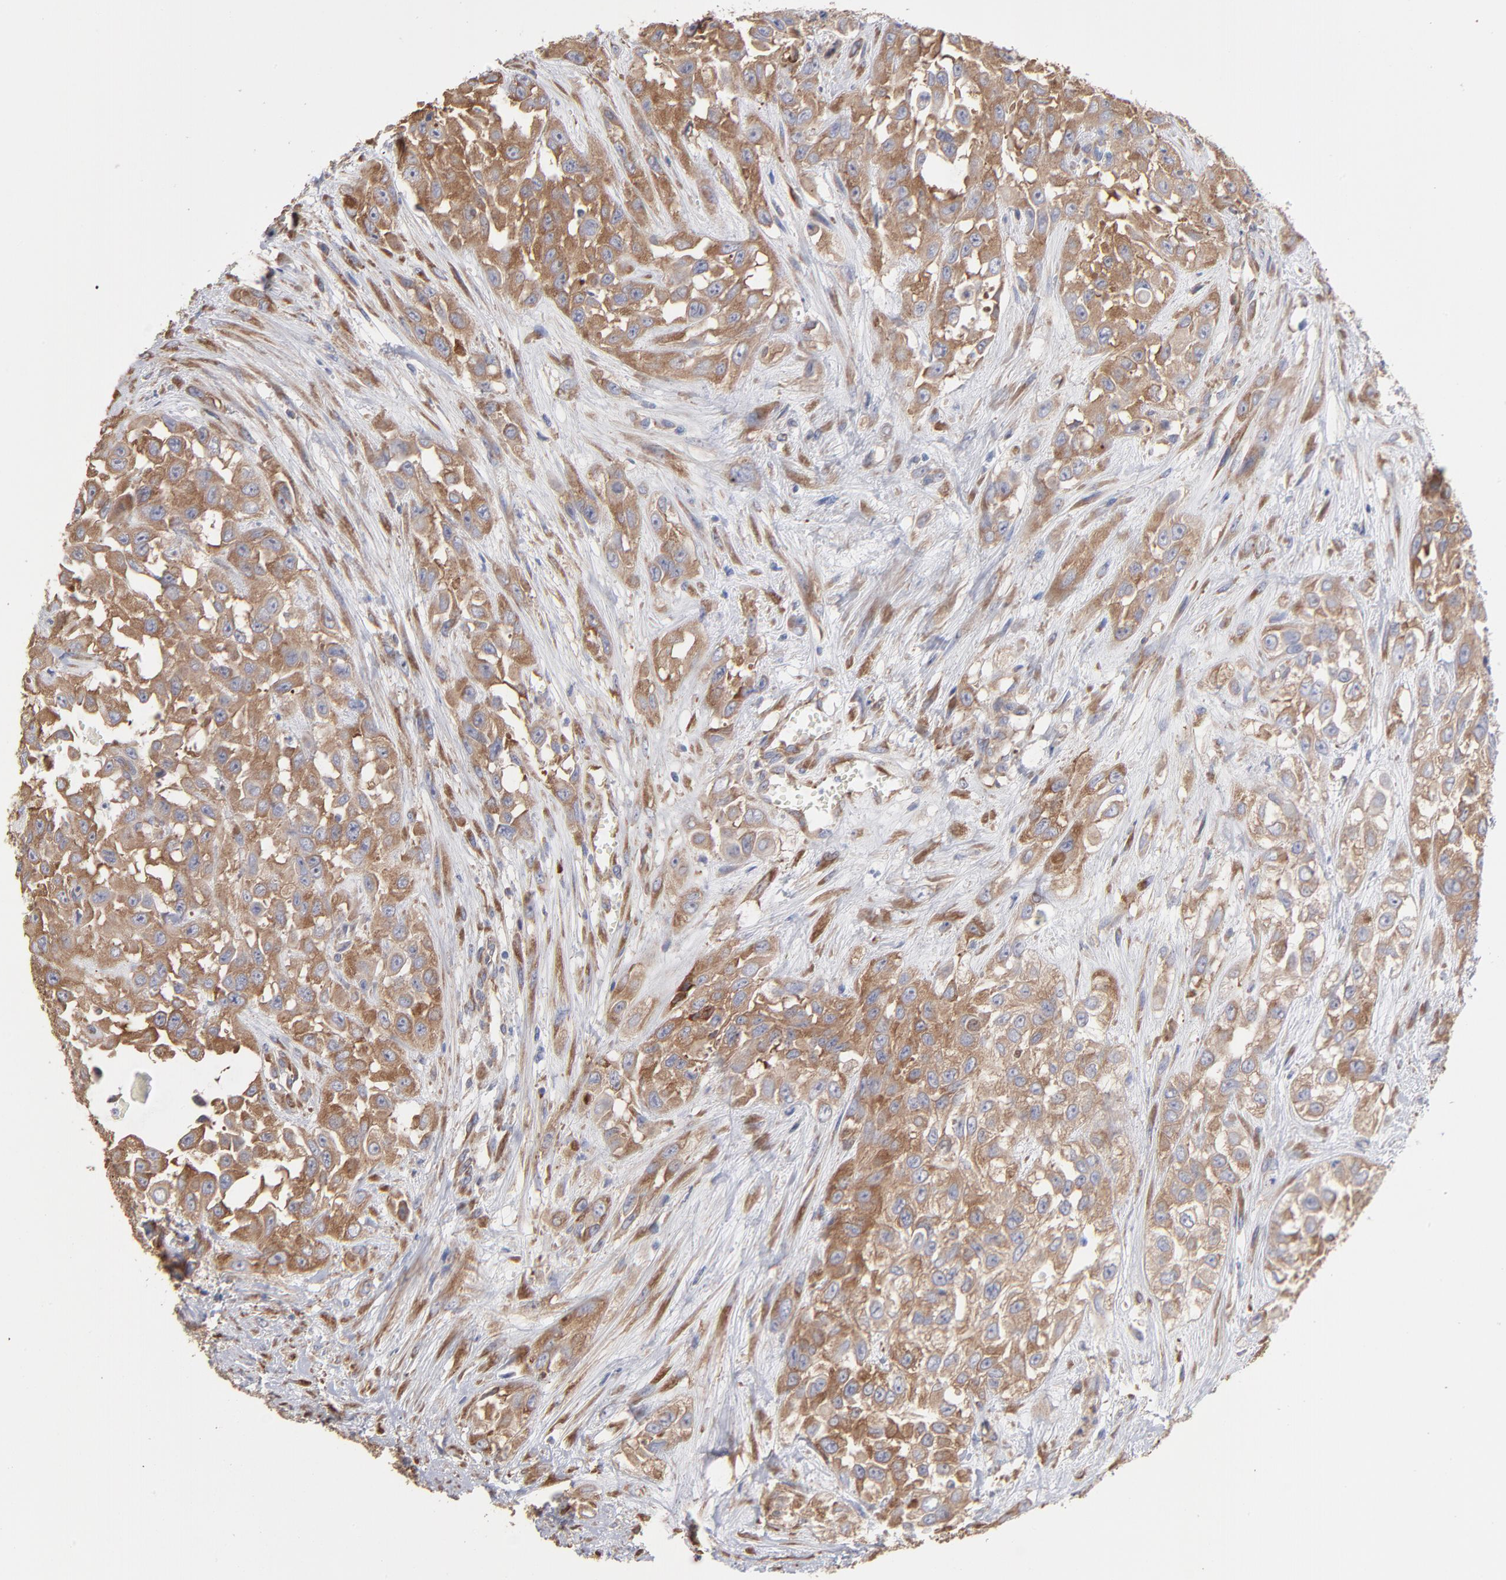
{"staining": {"intensity": "moderate", "quantity": ">75%", "location": "cytoplasmic/membranous"}, "tissue": "urothelial cancer", "cell_type": "Tumor cells", "image_type": "cancer", "snomed": [{"axis": "morphology", "description": "Urothelial carcinoma, High grade"}, {"axis": "topography", "description": "Urinary bladder"}], "caption": "Tumor cells reveal medium levels of moderate cytoplasmic/membranous staining in approximately >75% of cells in urothelial cancer.", "gene": "RPL3", "patient": {"sex": "male", "age": 57}}